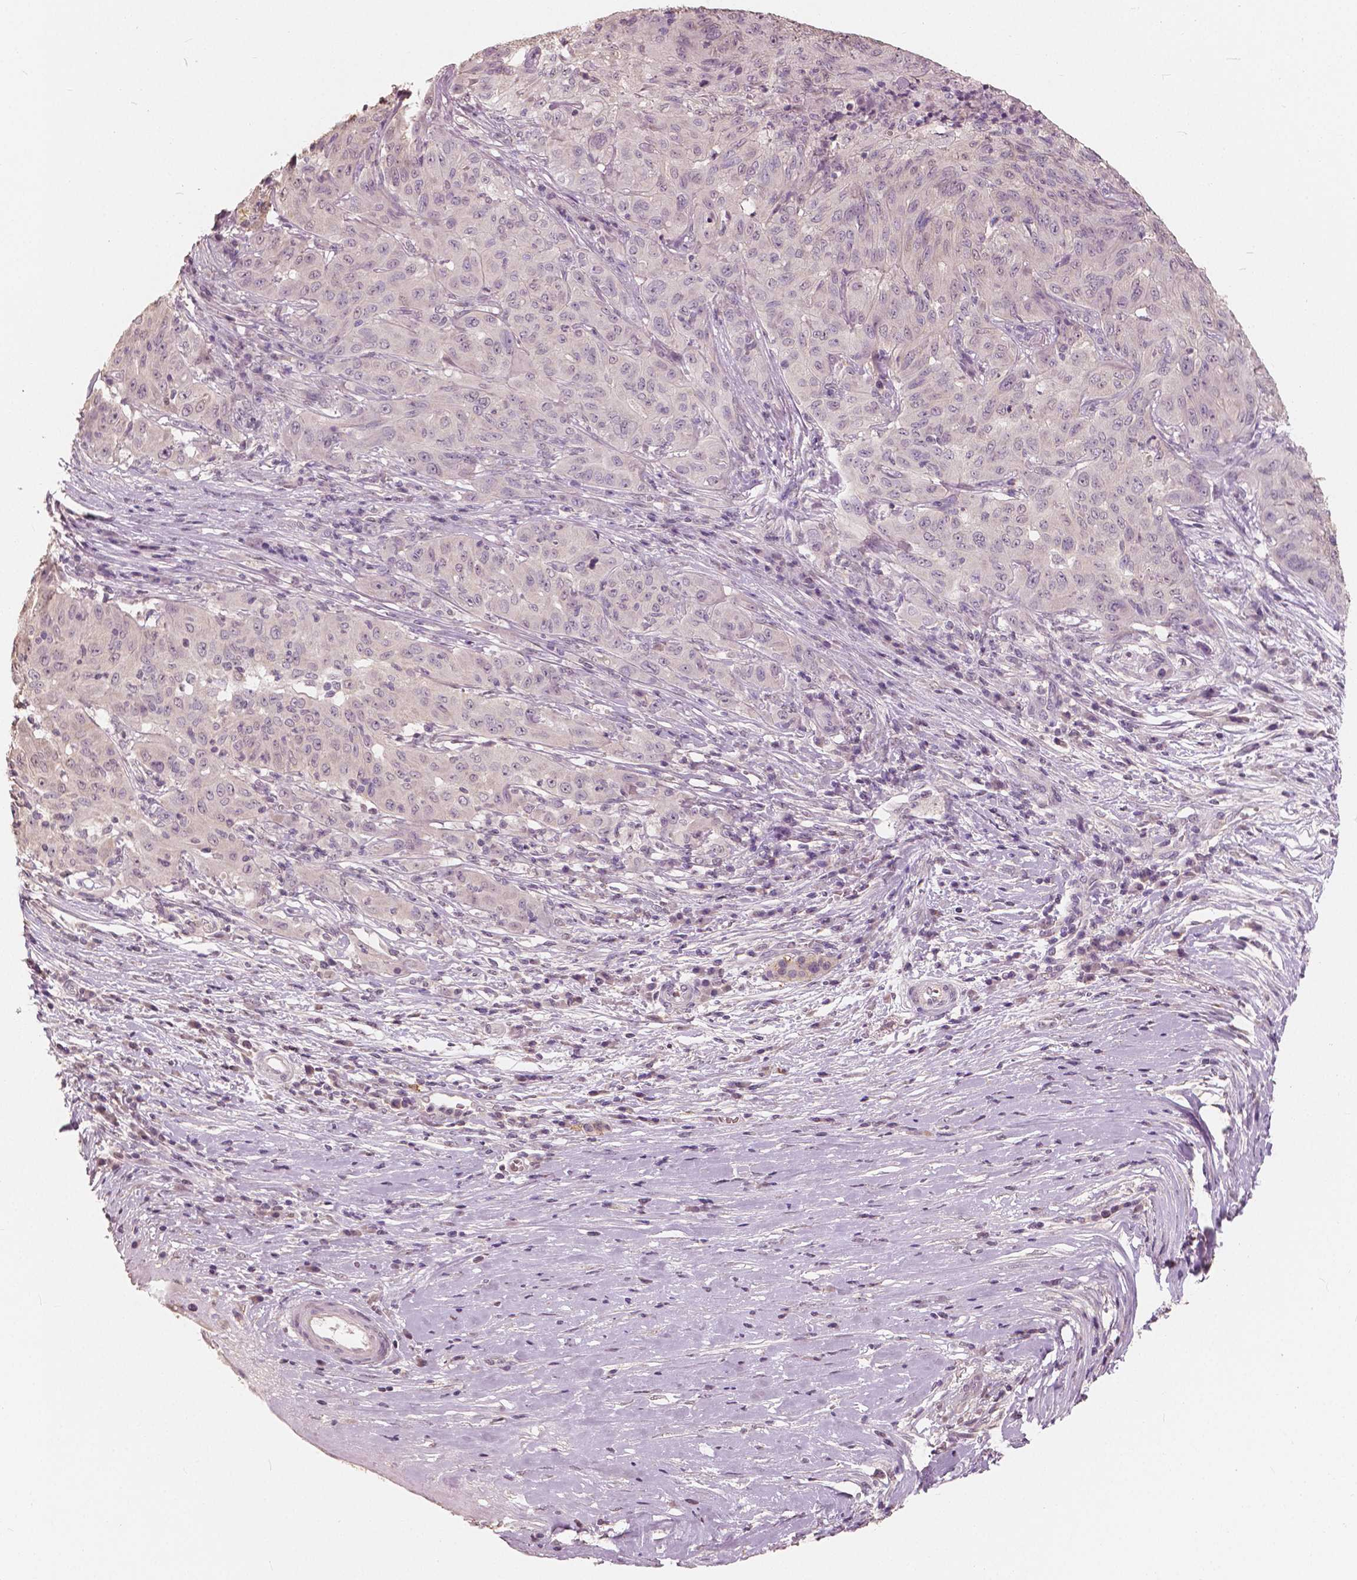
{"staining": {"intensity": "negative", "quantity": "none", "location": "none"}, "tissue": "pancreatic cancer", "cell_type": "Tumor cells", "image_type": "cancer", "snomed": [{"axis": "morphology", "description": "Adenocarcinoma, NOS"}, {"axis": "topography", "description": "Pancreas"}], "caption": "High magnification brightfield microscopy of adenocarcinoma (pancreatic) stained with DAB (3,3'-diaminobenzidine) (brown) and counterstained with hematoxylin (blue): tumor cells show no significant positivity.", "gene": "SAT2", "patient": {"sex": "male", "age": 63}}